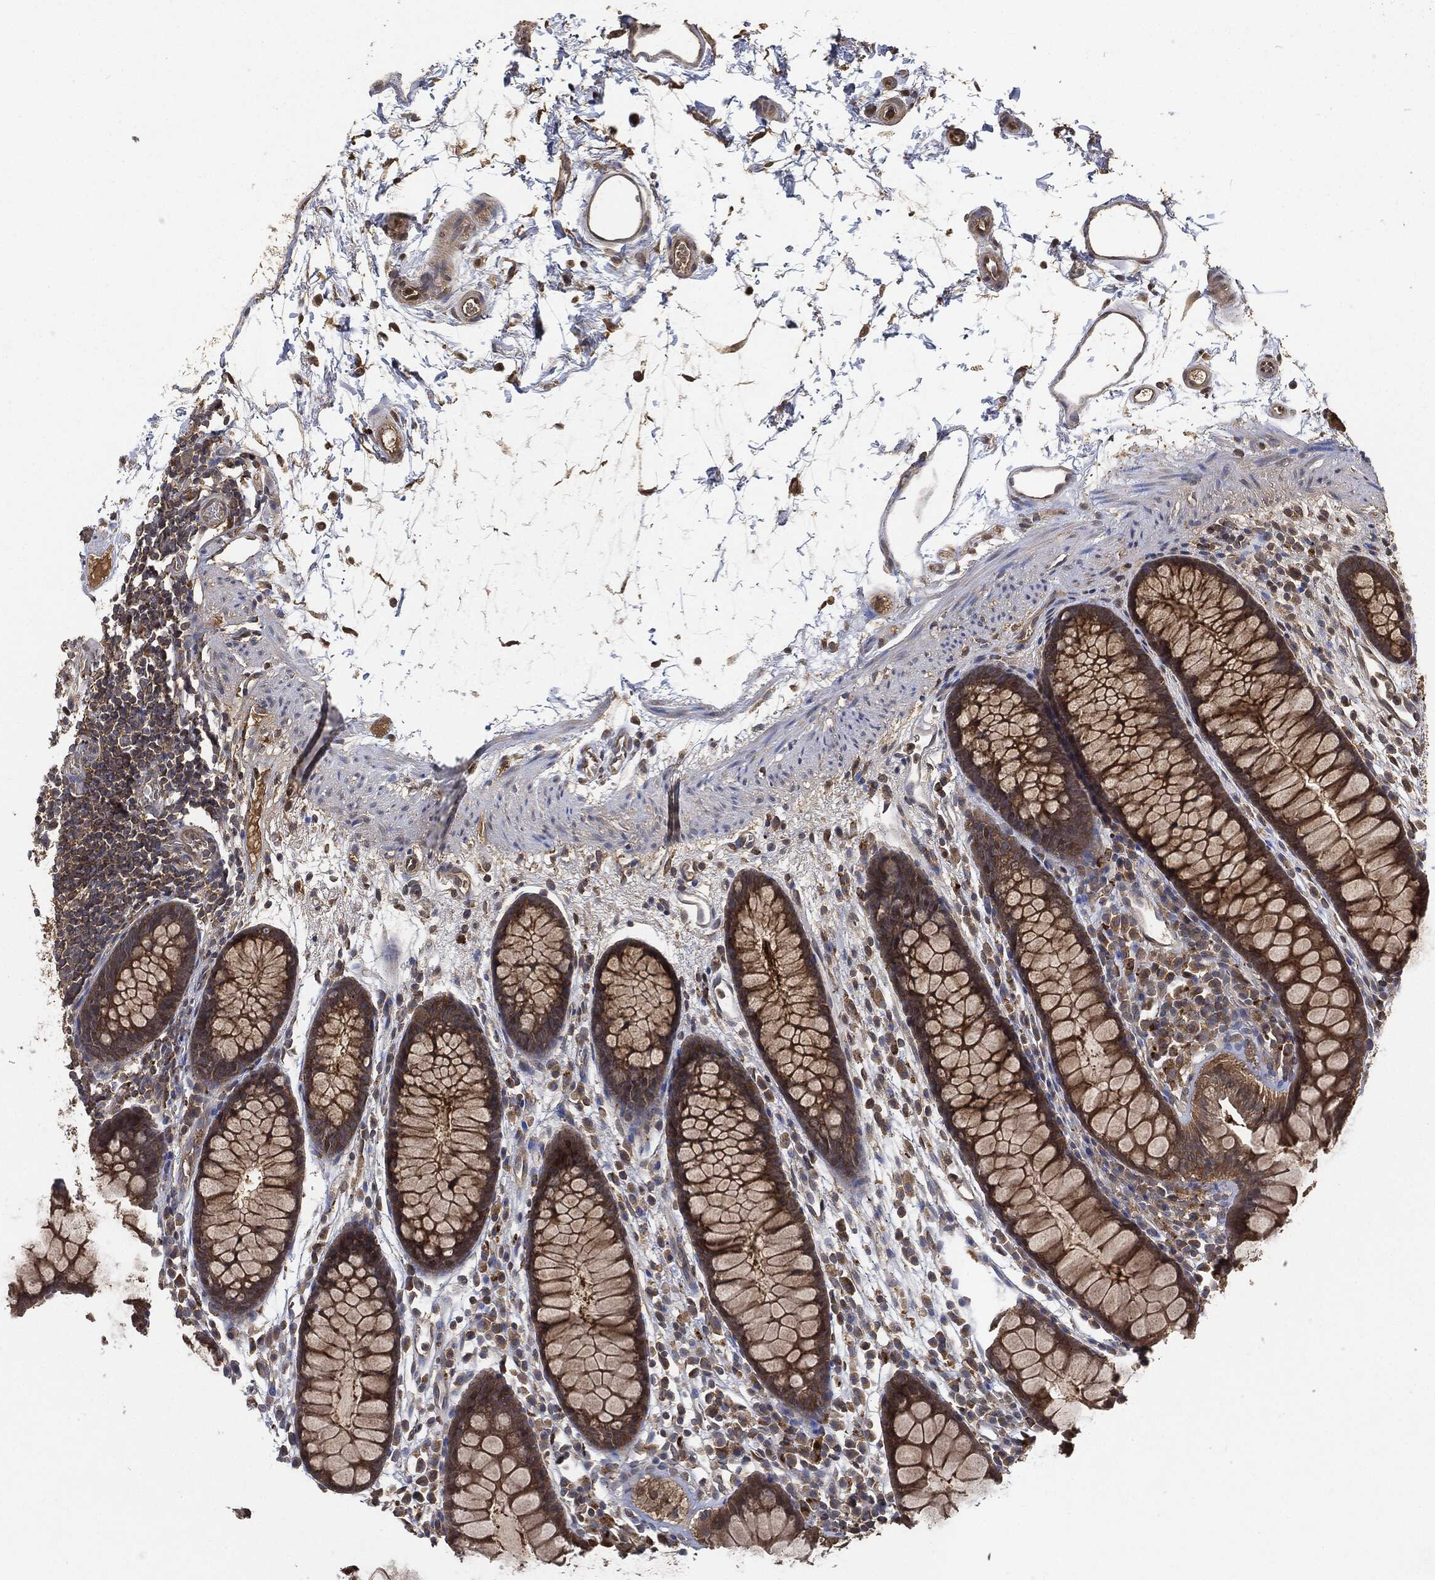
{"staining": {"intensity": "moderate", "quantity": "<25%", "location": "cytoplasmic/membranous"}, "tissue": "colon", "cell_type": "Endothelial cells", "image_type": "normal", "snomed": [{"axis": "morphology", "description": "Normal tissue, NOS"}, {"axis": "topography", "description": "Colon"}], "caption": "This micrograph shows benign colon stained with immunohistochemistry (IHC) to label a protein in brown. The cytoplasmic/membranous of endothelial cells show moderate positivity for the protein. Nuclei are counter-stained blue.", "gene": "BRAF", "patient": {"sex": "male", "age": 76}}